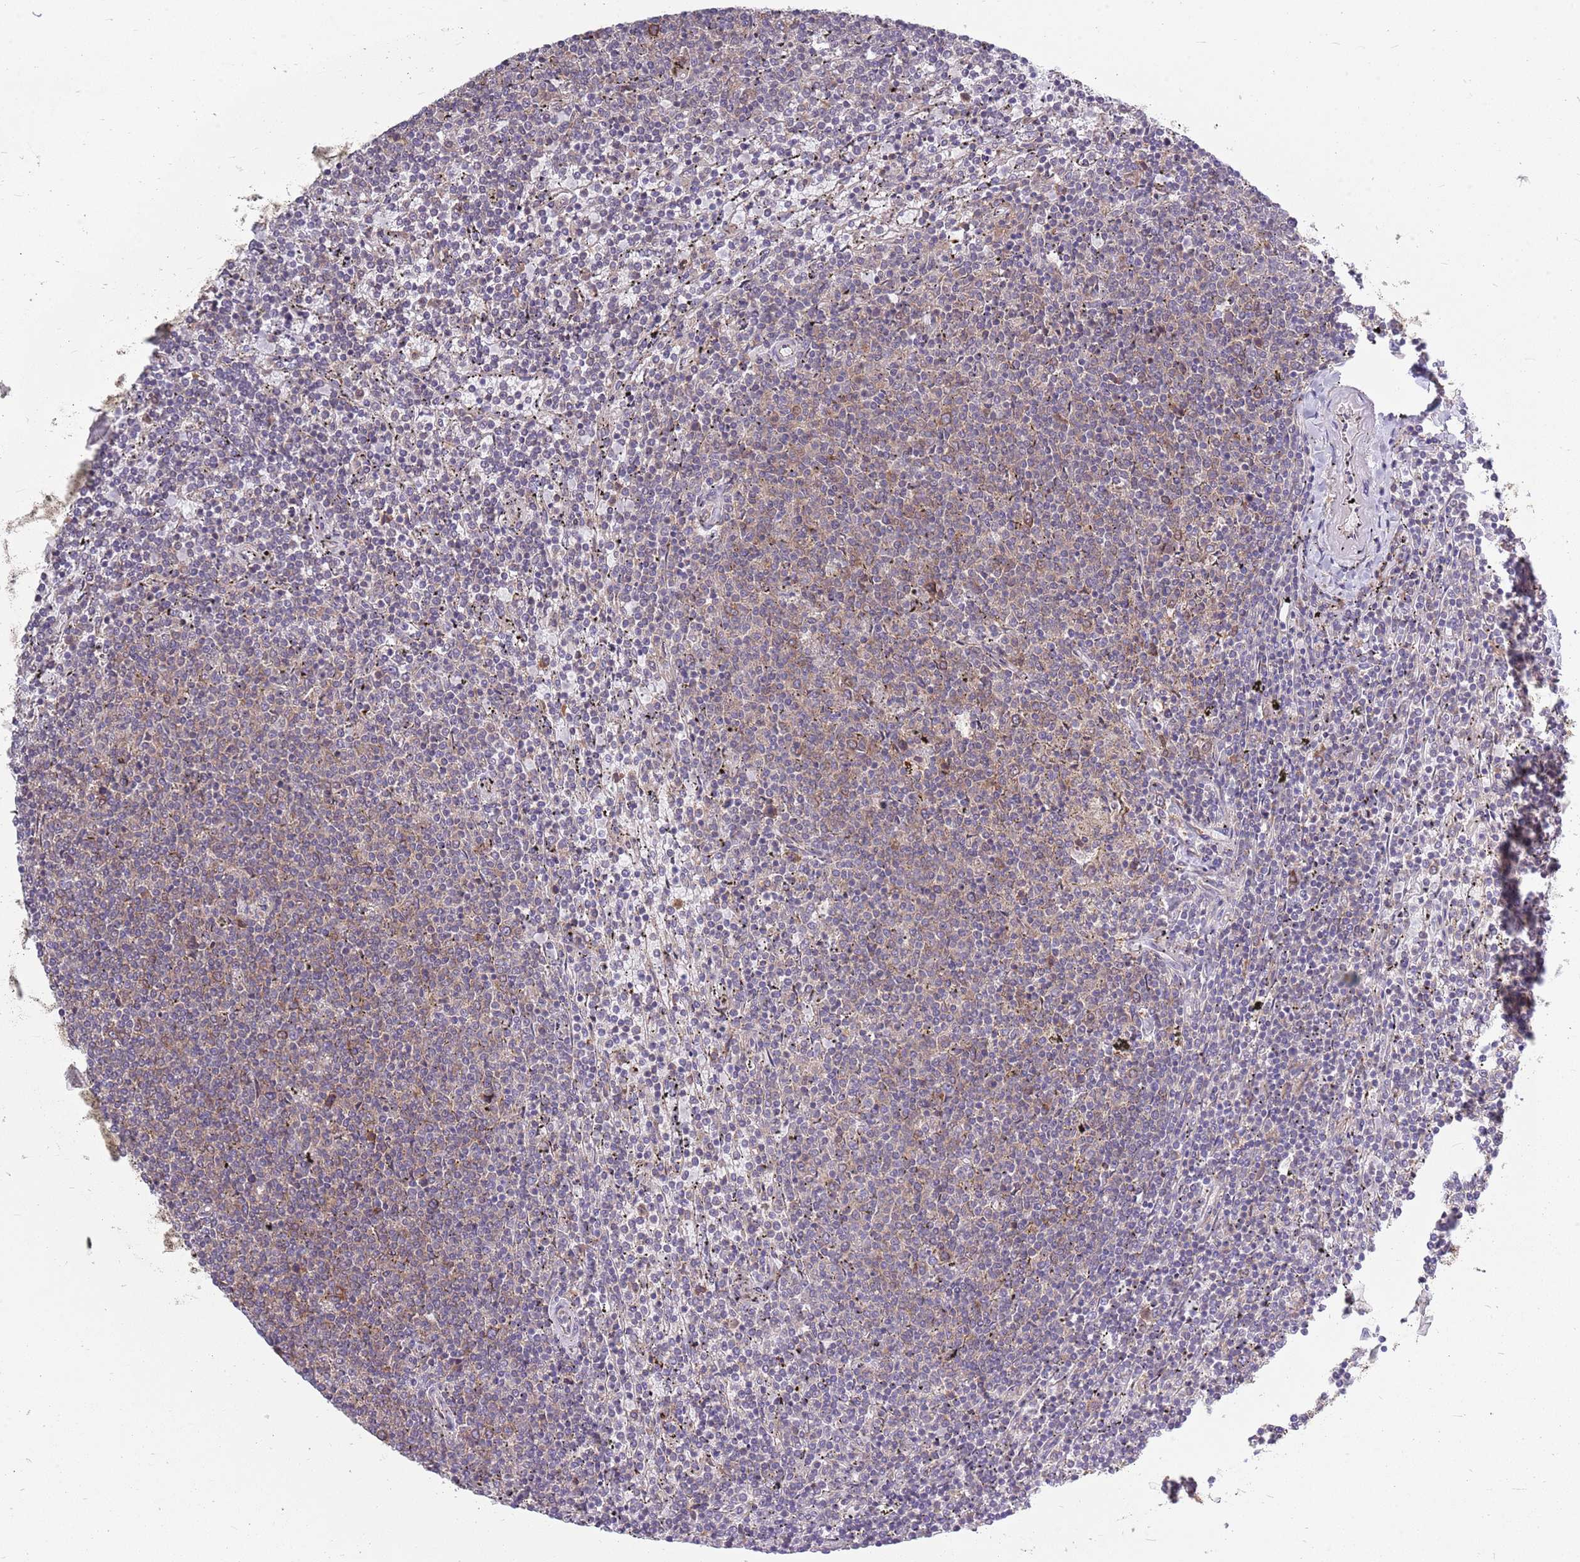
{"staining": {"intensity": "weak", "quantity": "<25%", "location": "cytoplasmic/membranous"}, "tissue": "lymphoma", "cell_type": "Tumor cells", "image_type": "cancer", "snomed": [{"axis": "morphology", "description": "Malignant lymphoma, non-Hodgkin's type, Low grade"}, {"axis": "topography", "description": "Spleen"}], "caption": "Lymphoma was stained to show a protein in brown. There is no significant expression in tumor cells.", "gene": "PPP1R27", "patient": {"sex": "female", "age": 50}}